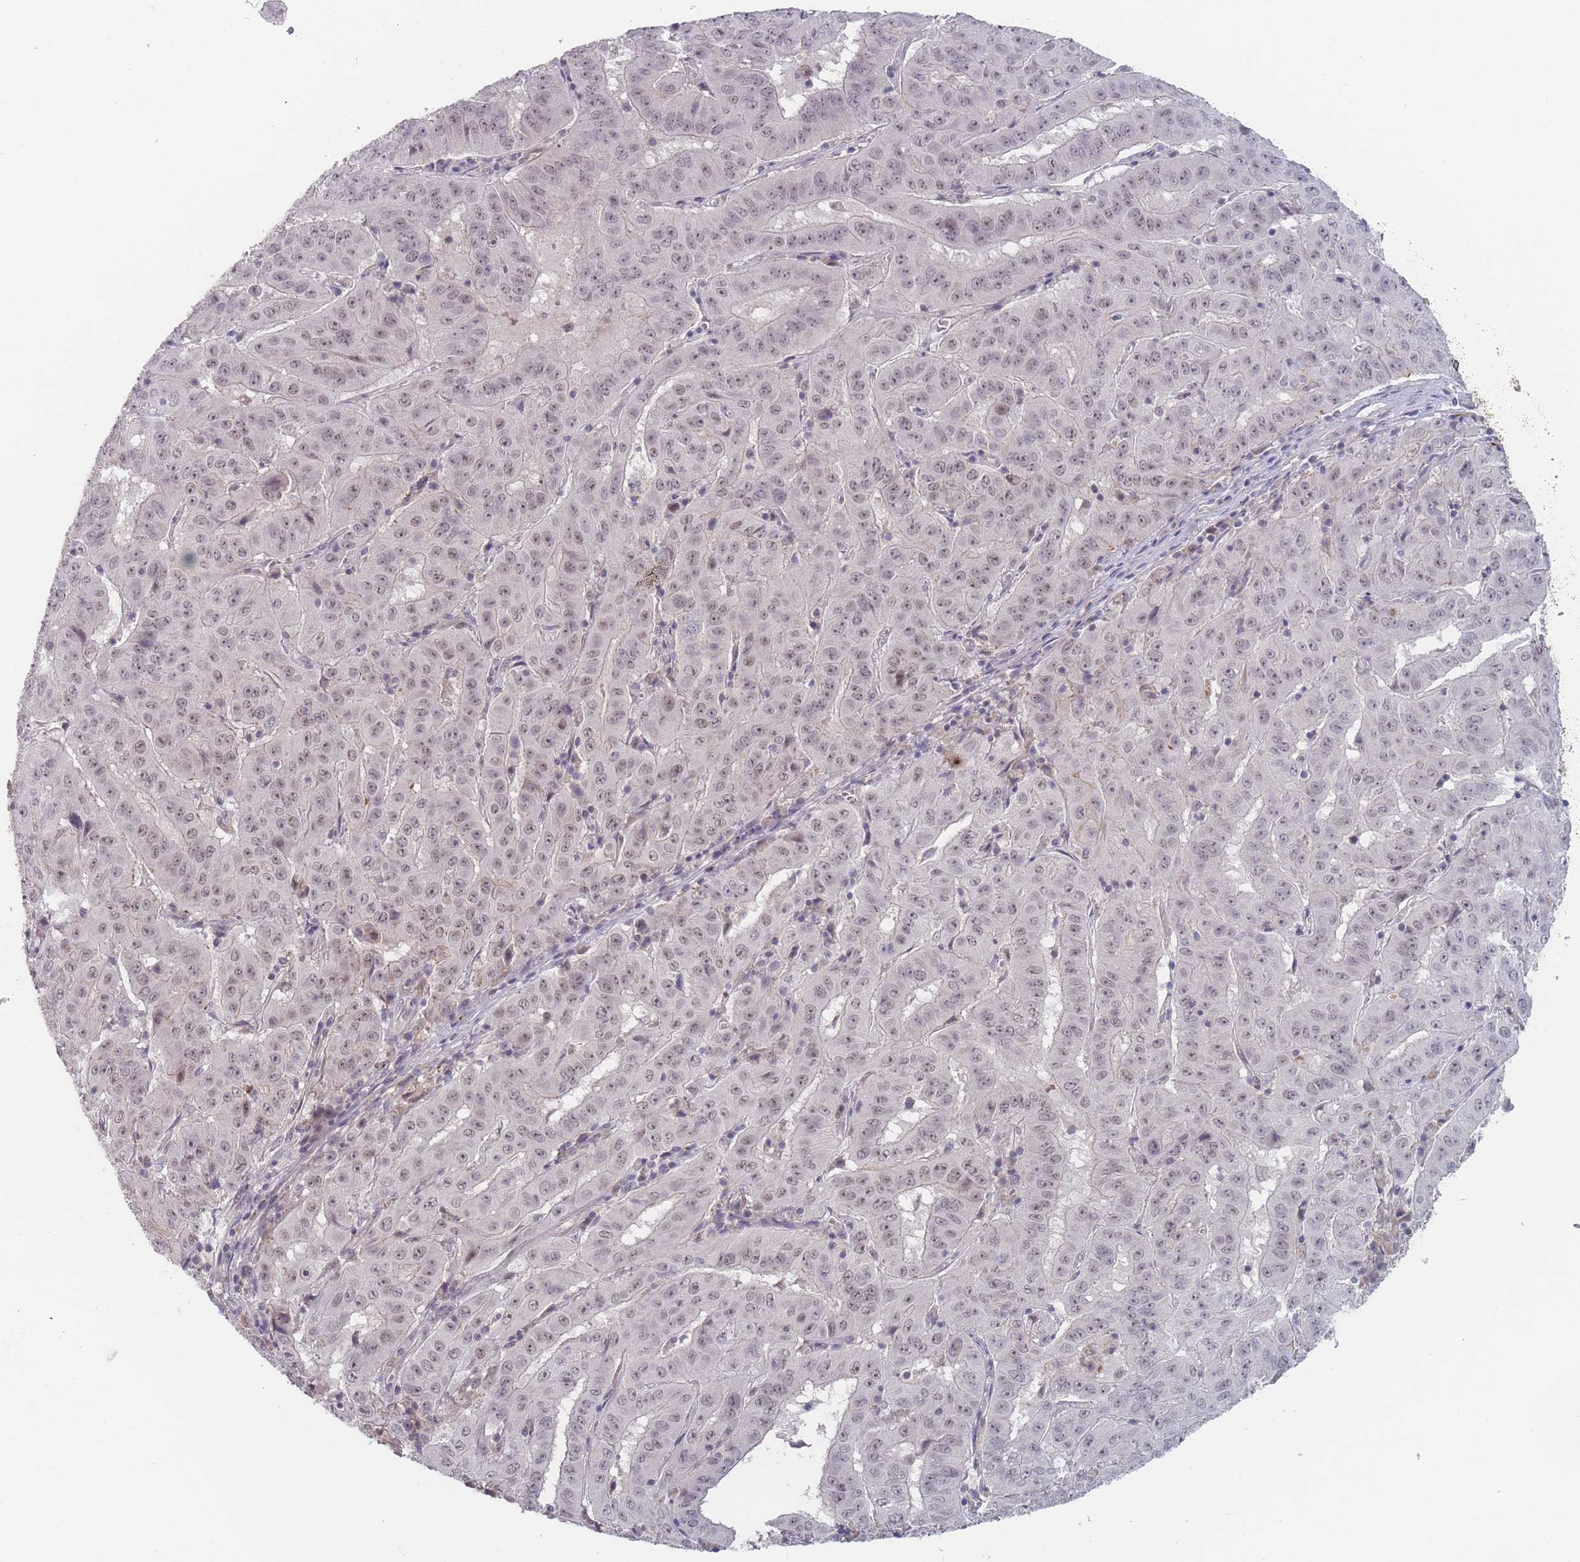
{"staining": {"intensity": "weak", "quantity": ">75%", "location": "nuclear"}, "tissue": "pancreatic cancer", "cell_type": "Tumor cells", "image_type": "cancer", "snomed": [{"axis": "morphology", "description": "Adenocarcinoma, NOS"}, {"axis": "topography", "description": "Pancreas"}], "caption": "Immunohistochemical staining of pancreatic cancer shows low levels of weak nuclear protein staining in approximately >75% of tumor cells.", "gene": "TMEM232", "patient": {"sex": "male", "age": 63}}